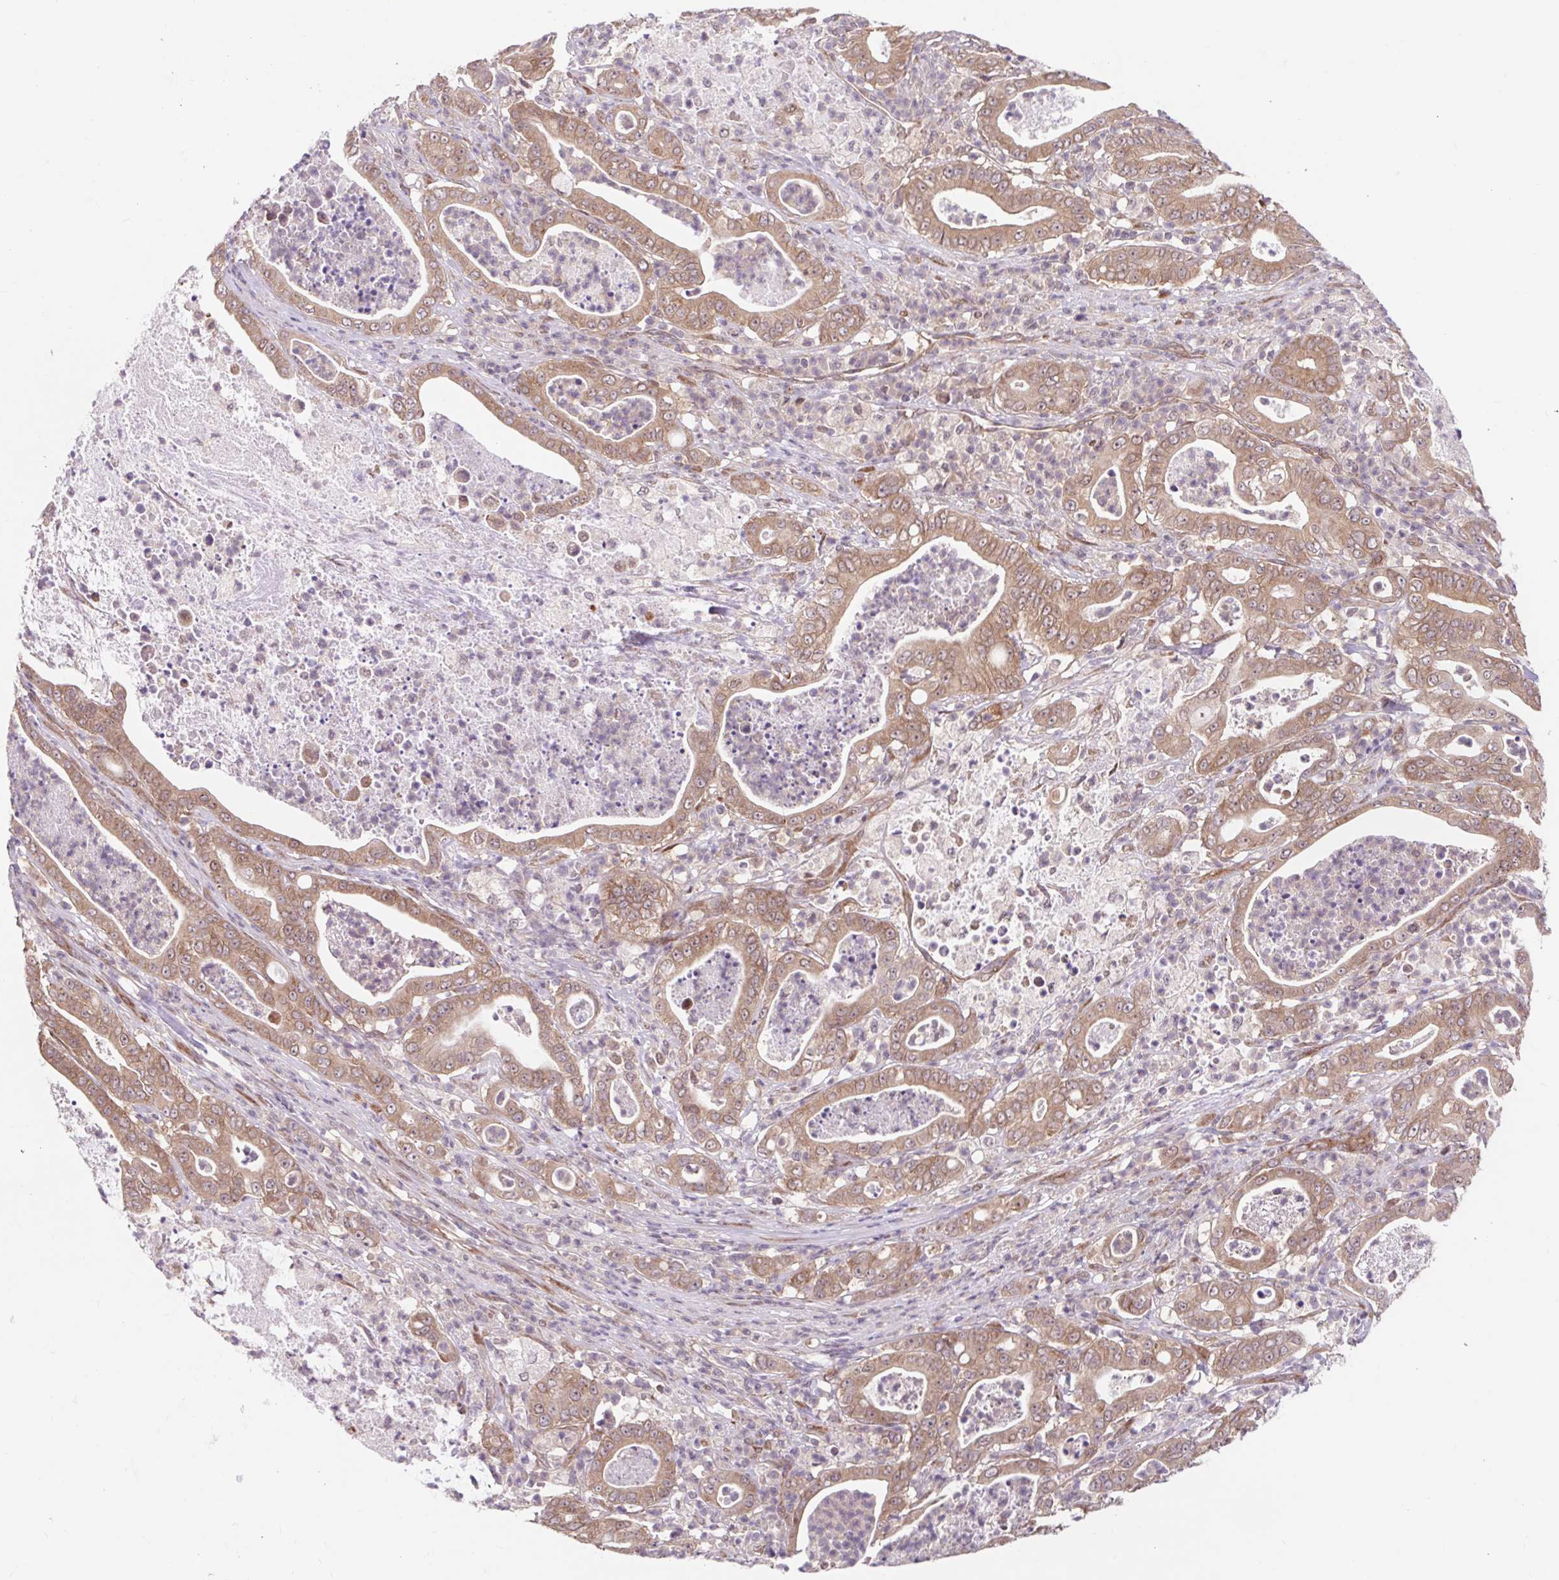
{"staining": {"intensity": "moderate", "quantity": ">75%", "location": "cytoplasmic/membranous,nuclear"}, "tissue": "pancreatic cancer", "cell_type": "Tumor cells", "image_type": "cancer", "snomed": [{"axis": "morphology", "description": "Adenocarcinoma, NOS"}, {"axis": "topography", "description": "Pancreas"}], "caption": "Immunohistochemistry (IHC) micrograph of adenocarcinoma (pancreatic) stained for a protein (brown), which exhibits medium levels of moderate cytoplasmic/membranous and nuclear expression in approximately >75% of tumor cells.", "gene": "HFE", "patient": {"sex": "male", "age": 71}}